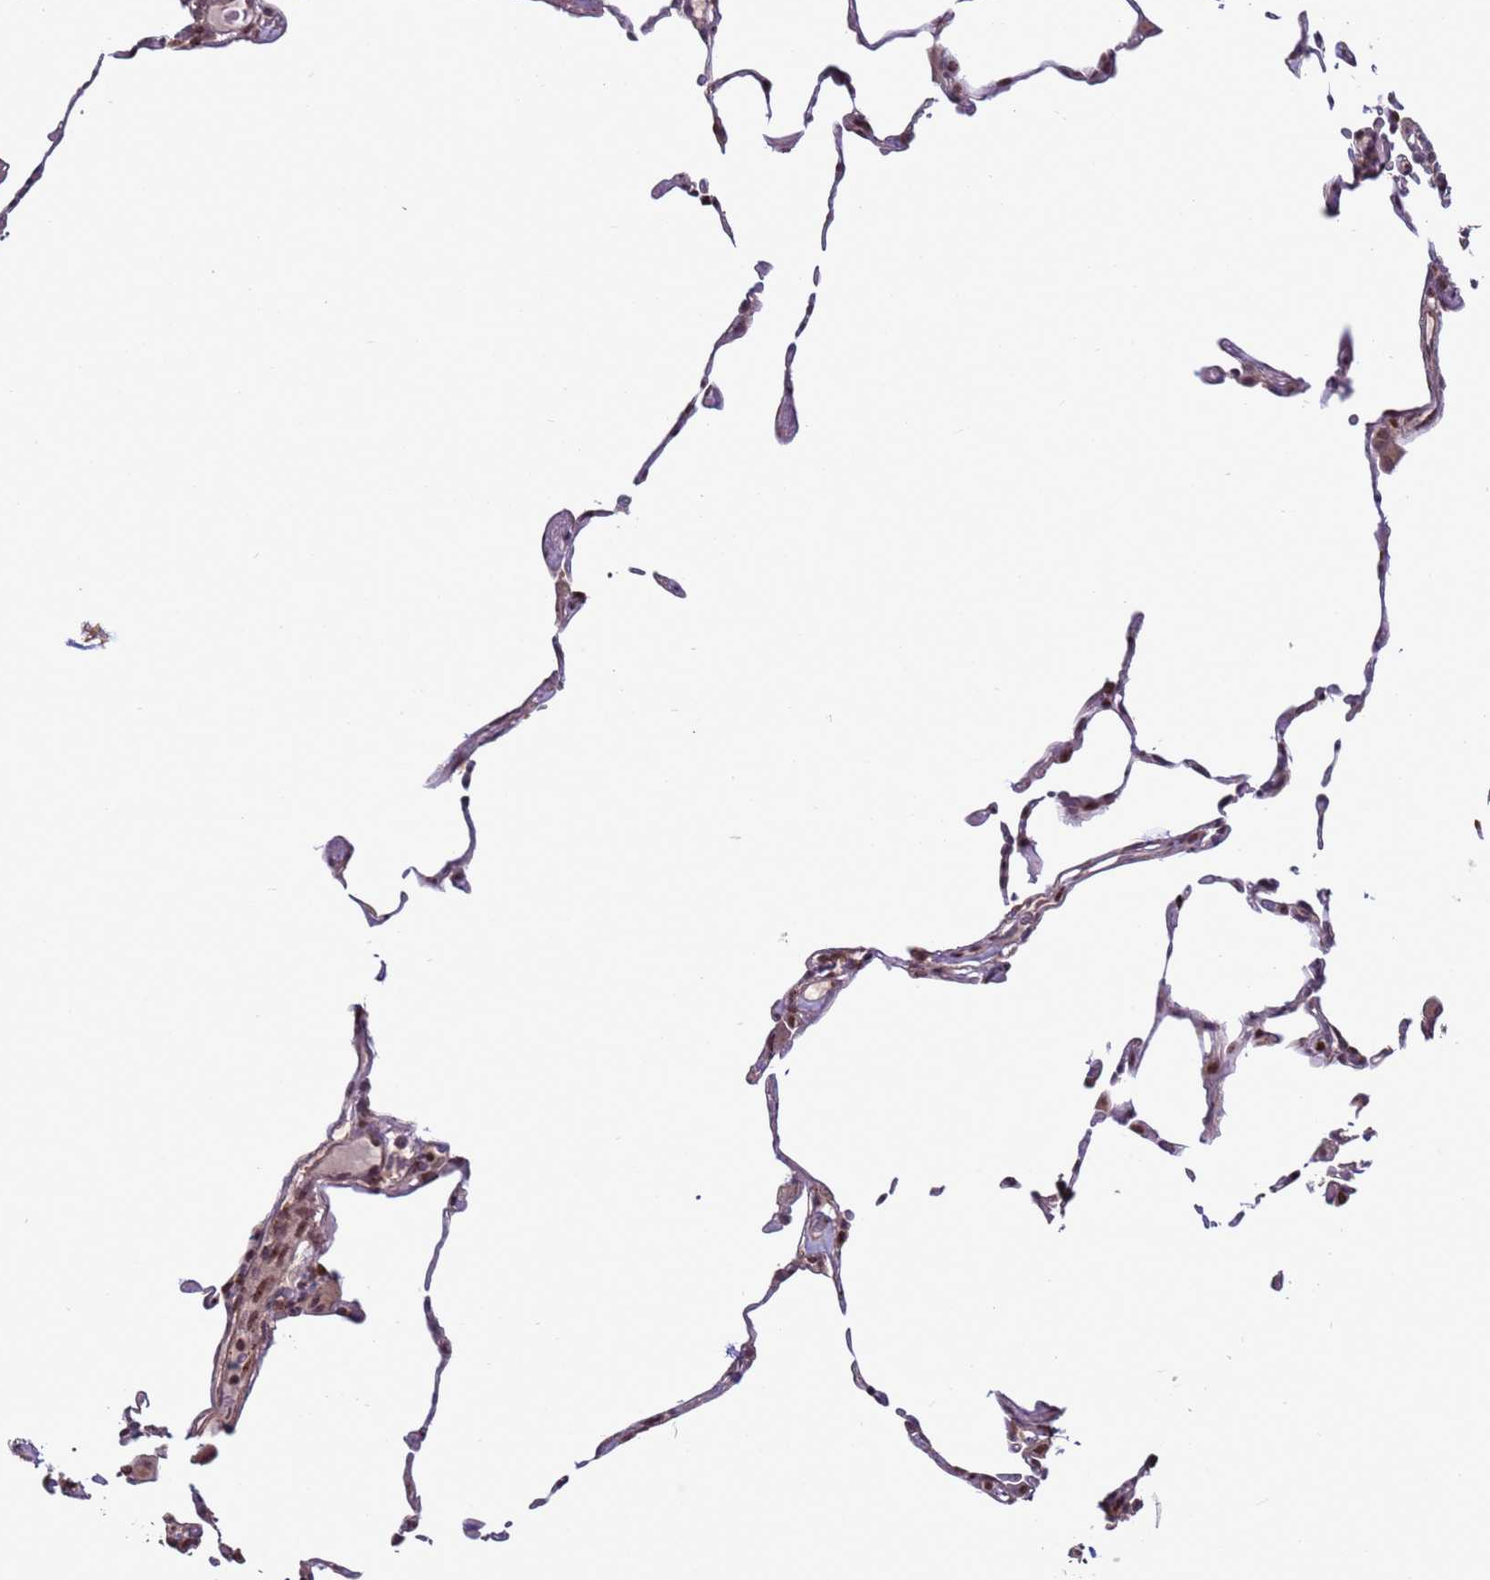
{"staining": {"intensity": "moderate", "quantity": "25%-75%", "location": "nuclear"}, "tissue": "lung", "cell_type": "Alveolar cells", "image_type": "normal", "snomed": [{"axis": "morphology", "description": "Normal tissue, NOS"}, {"axis": "topography", "description": "Lung"}], "caption": "Lung was stained to show a protein in brown. There is medium levels of moderate nuclear positivity in approximately 25%-75% of alveolar cells. (DAB IHC, brown staining for protein, blue staining for nuclei).", "gene": "HGH1", "patient": {"sex": "female", "age": 57}}